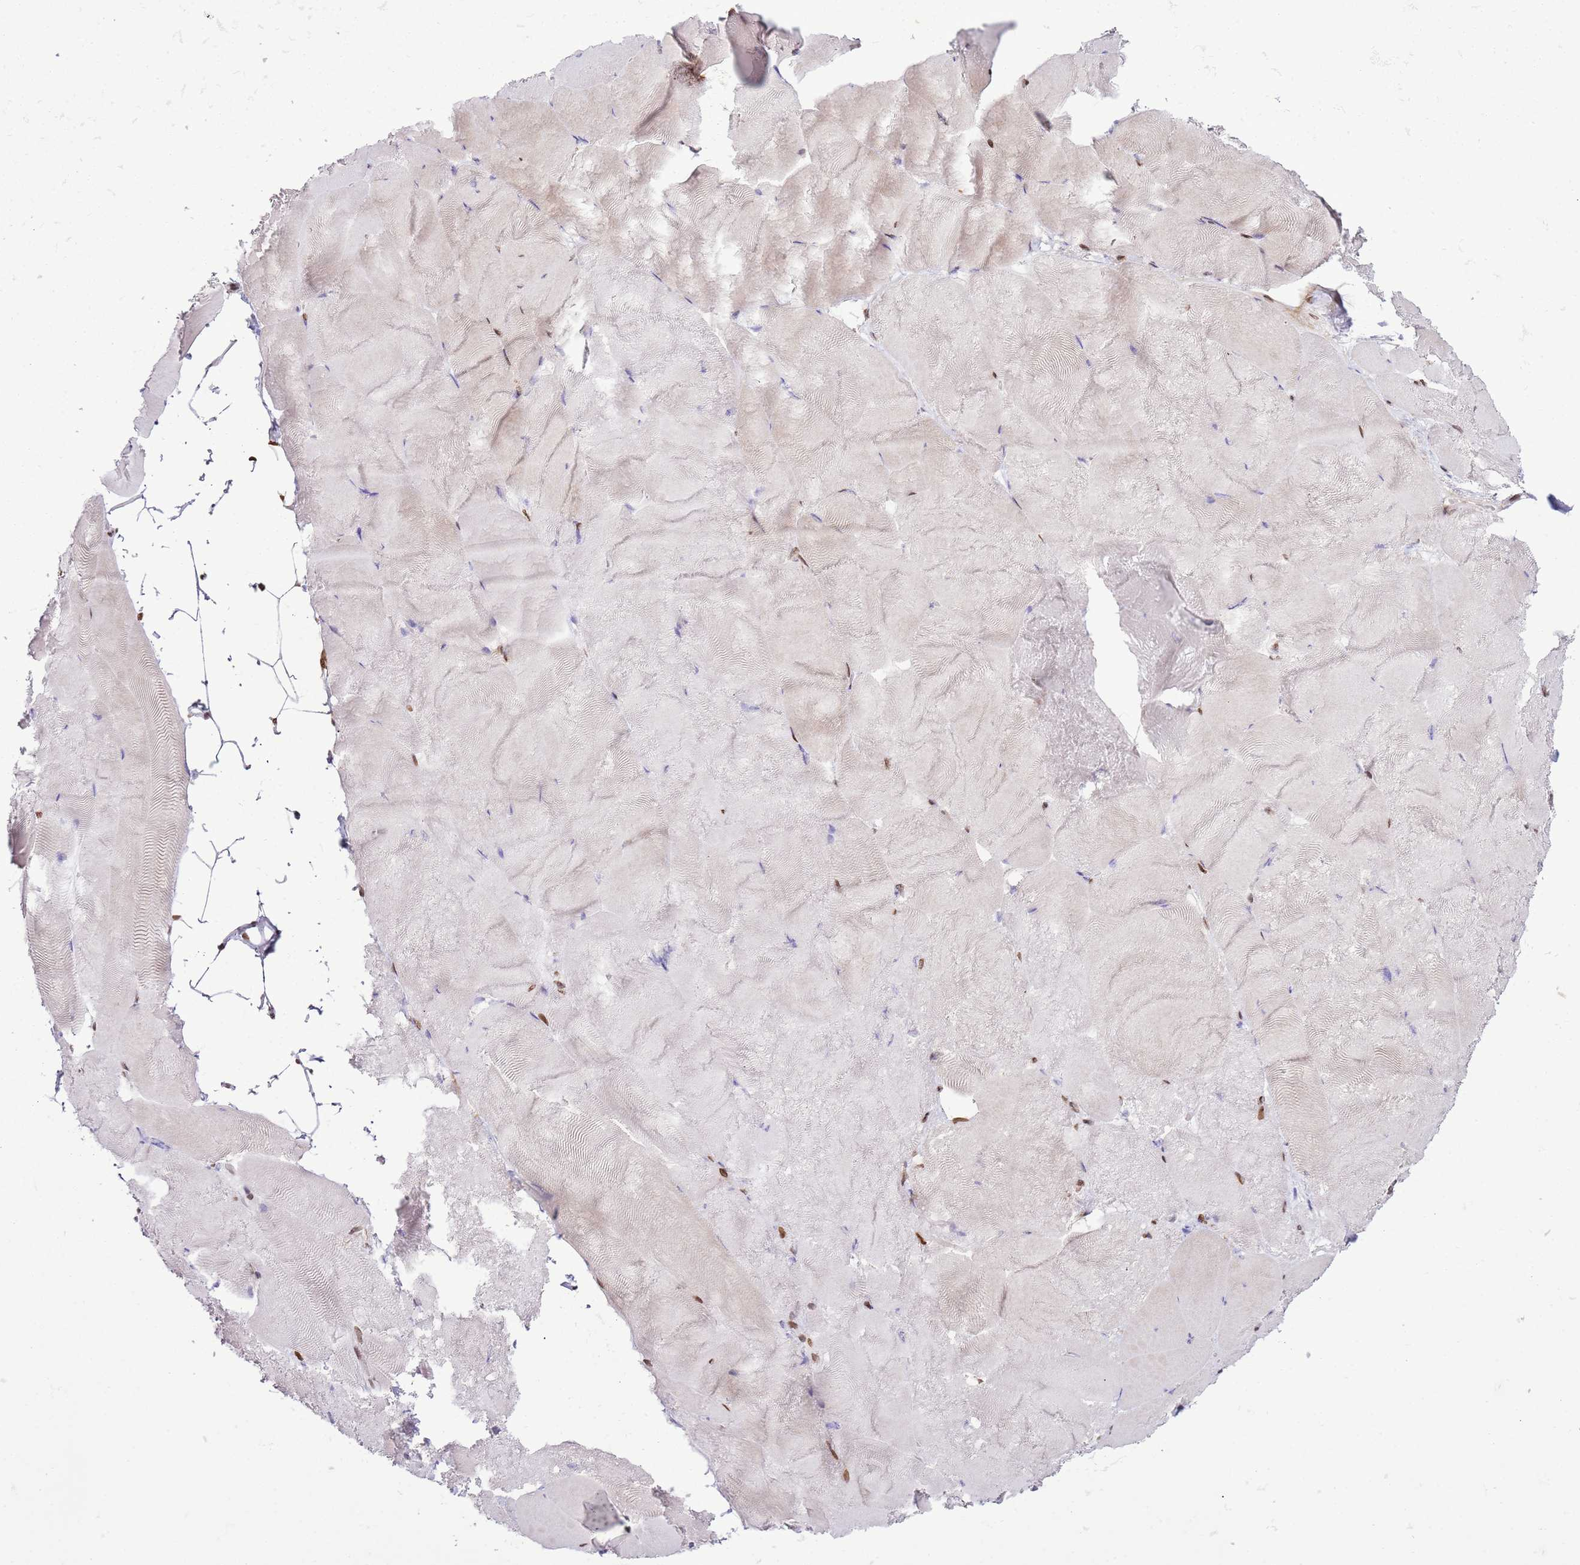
{"staining": {"intensity": "strong", "quantity": ">75%", "location": "cytoplasmic/membranous,nuclear"}, "tissue": "skeletal muscle", "cell_type": "Myocytes", "image_type": "normal", "snomed": [{"axis": "morphology", "description": "Normal tissue, NOS"}, {"axis": "topography", "description": "Skeletal muscle"}], "caption": "This histopathology image exhibits IHC staining of normal human skeletal muscle, with high strong cytoplasmic/membranous,nuclear expression in about >75% of myocytes.", "gene": "POU6F1", "patient": {"sex": "female", "age": 64}}